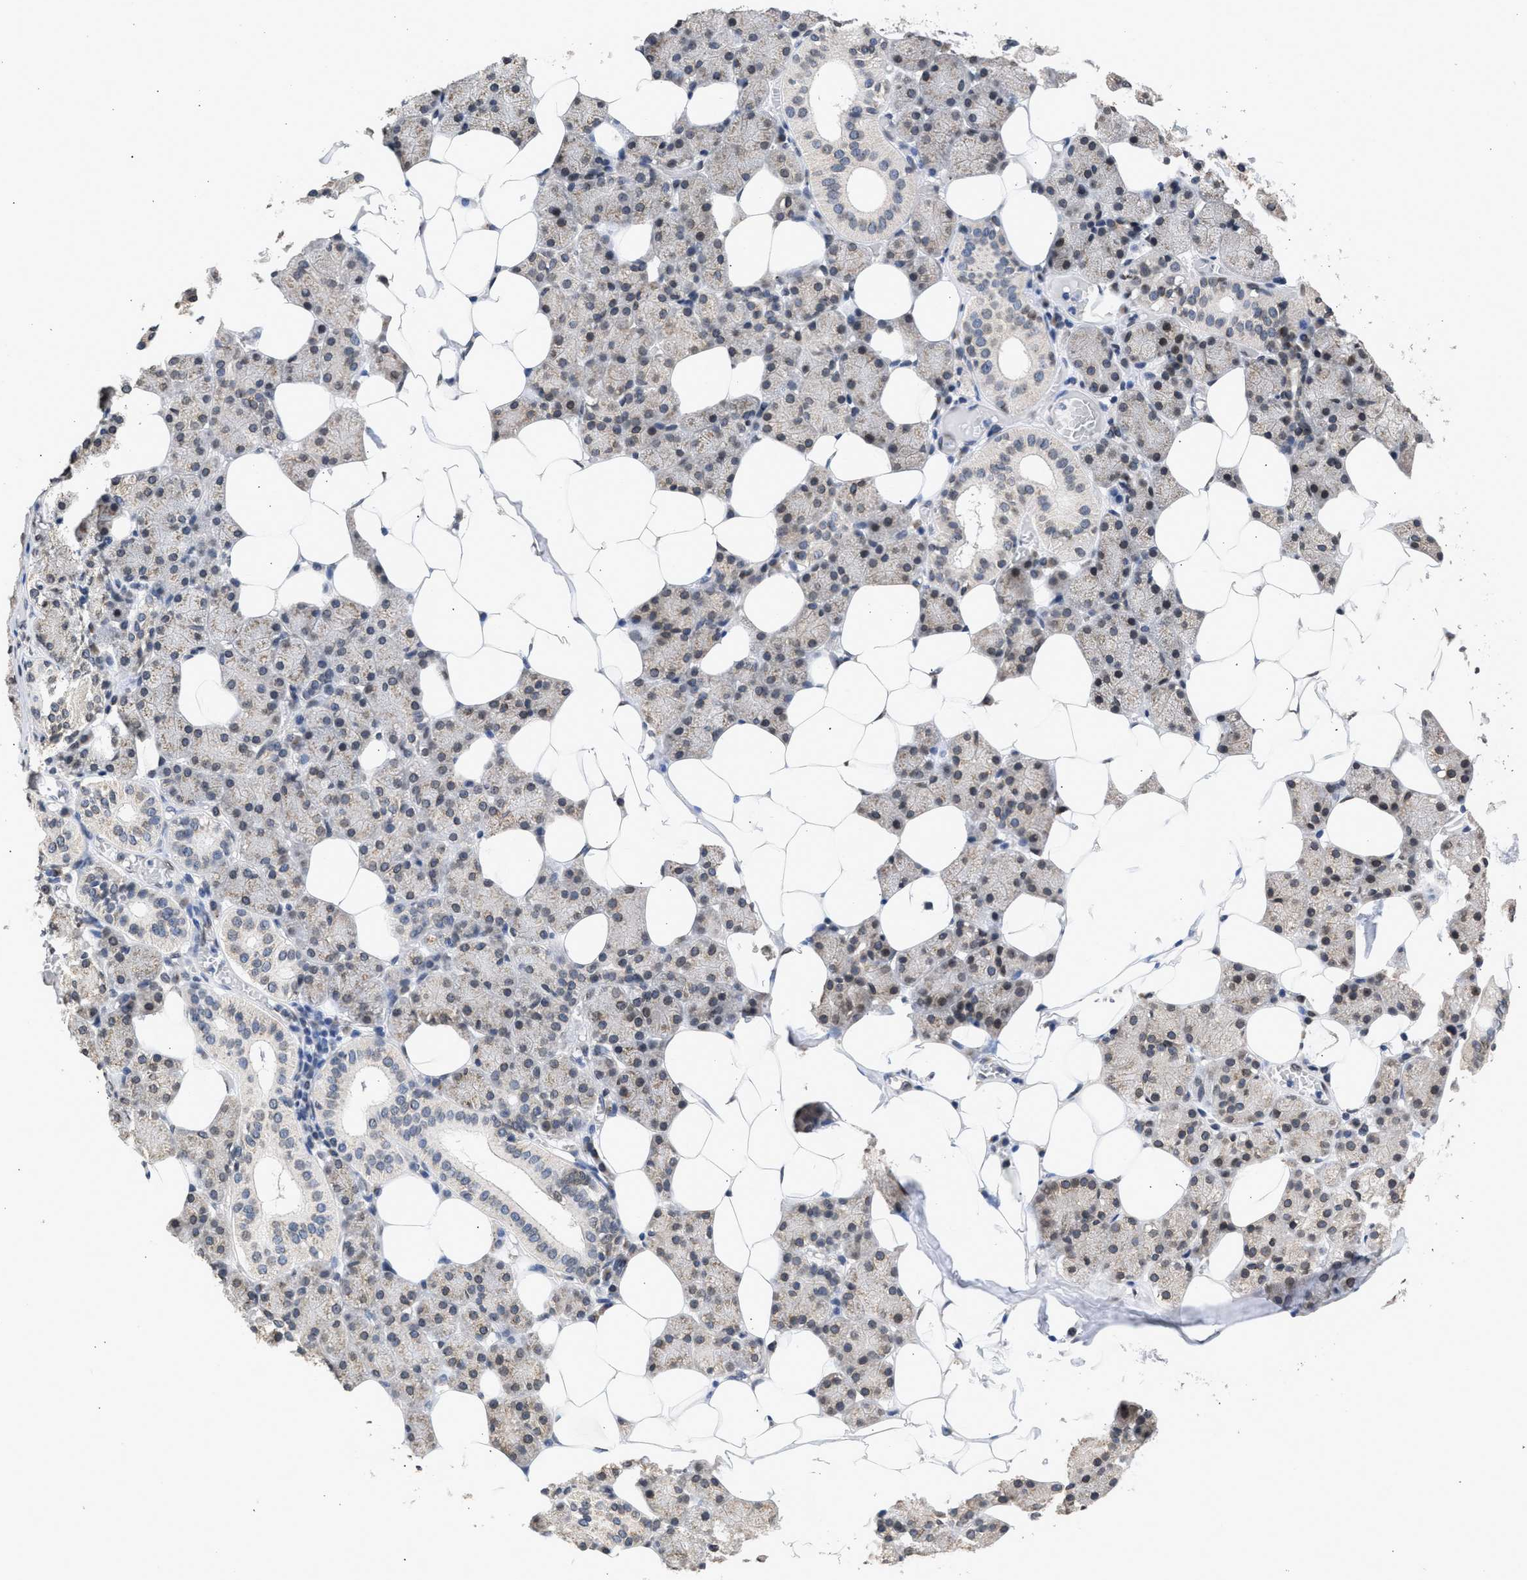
{"staining": {"intensity": "weak", "quantity": "<25%", "location": "cytoplasmic/membranous"}, "tissue": "salivary gland", "cell_type": "Glandular cells", "image_type": "normal", "snomed": [{"axis": "morphology", "description": "Normal tissue, NOS"}, {"axis": "topography", "description": "Salivary gland"}], "caption": "Protein analysis of benign salivary gland reveals no significant positivity in glandular cells. (DAB immunohistochemistry (IHC), high magnification).", "gene": "NUP35", "patient": {"sex": "female", "age": 33}}